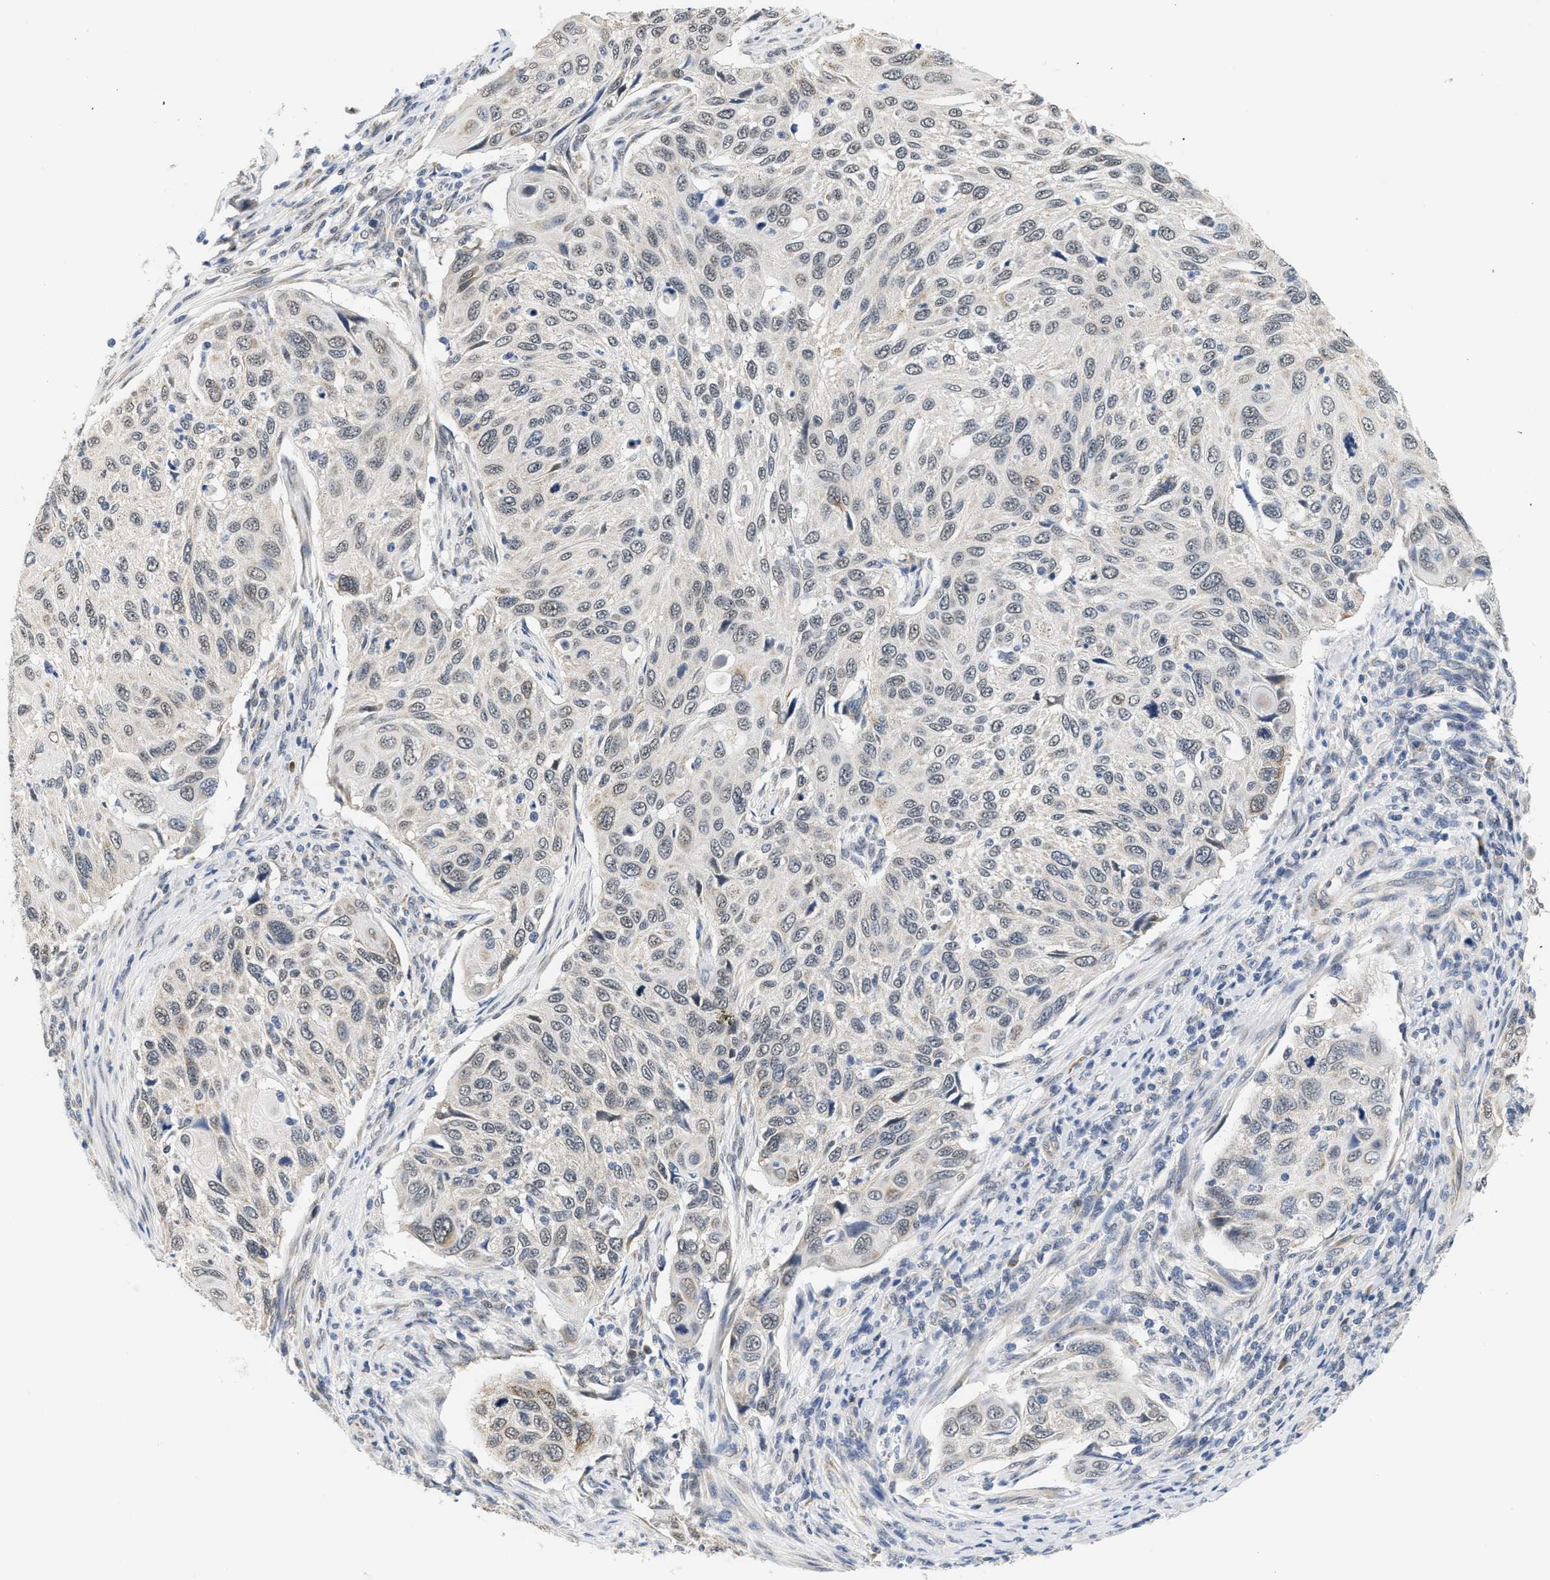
{"staining": {"intensity": "weak", "quantity": "<25%", "location": "cytoplasmic/membranous"}, "tissue": "cervical cancer", "cell_type": "Tumor cells", "image_type": "cancer", "snomed": [{"axis": "morphology", "description": "Squamous cell carcinoma, NOS"}, {"axis": "topography", "description": "Cervix"}], "caption": "This is an IHC photomicrograph of cervical cancer (squamous cell carcinoma). There is no staining in tumor cells.", "gene": "GIGYF1", "patient": {"sex": "female", "age": 70}}